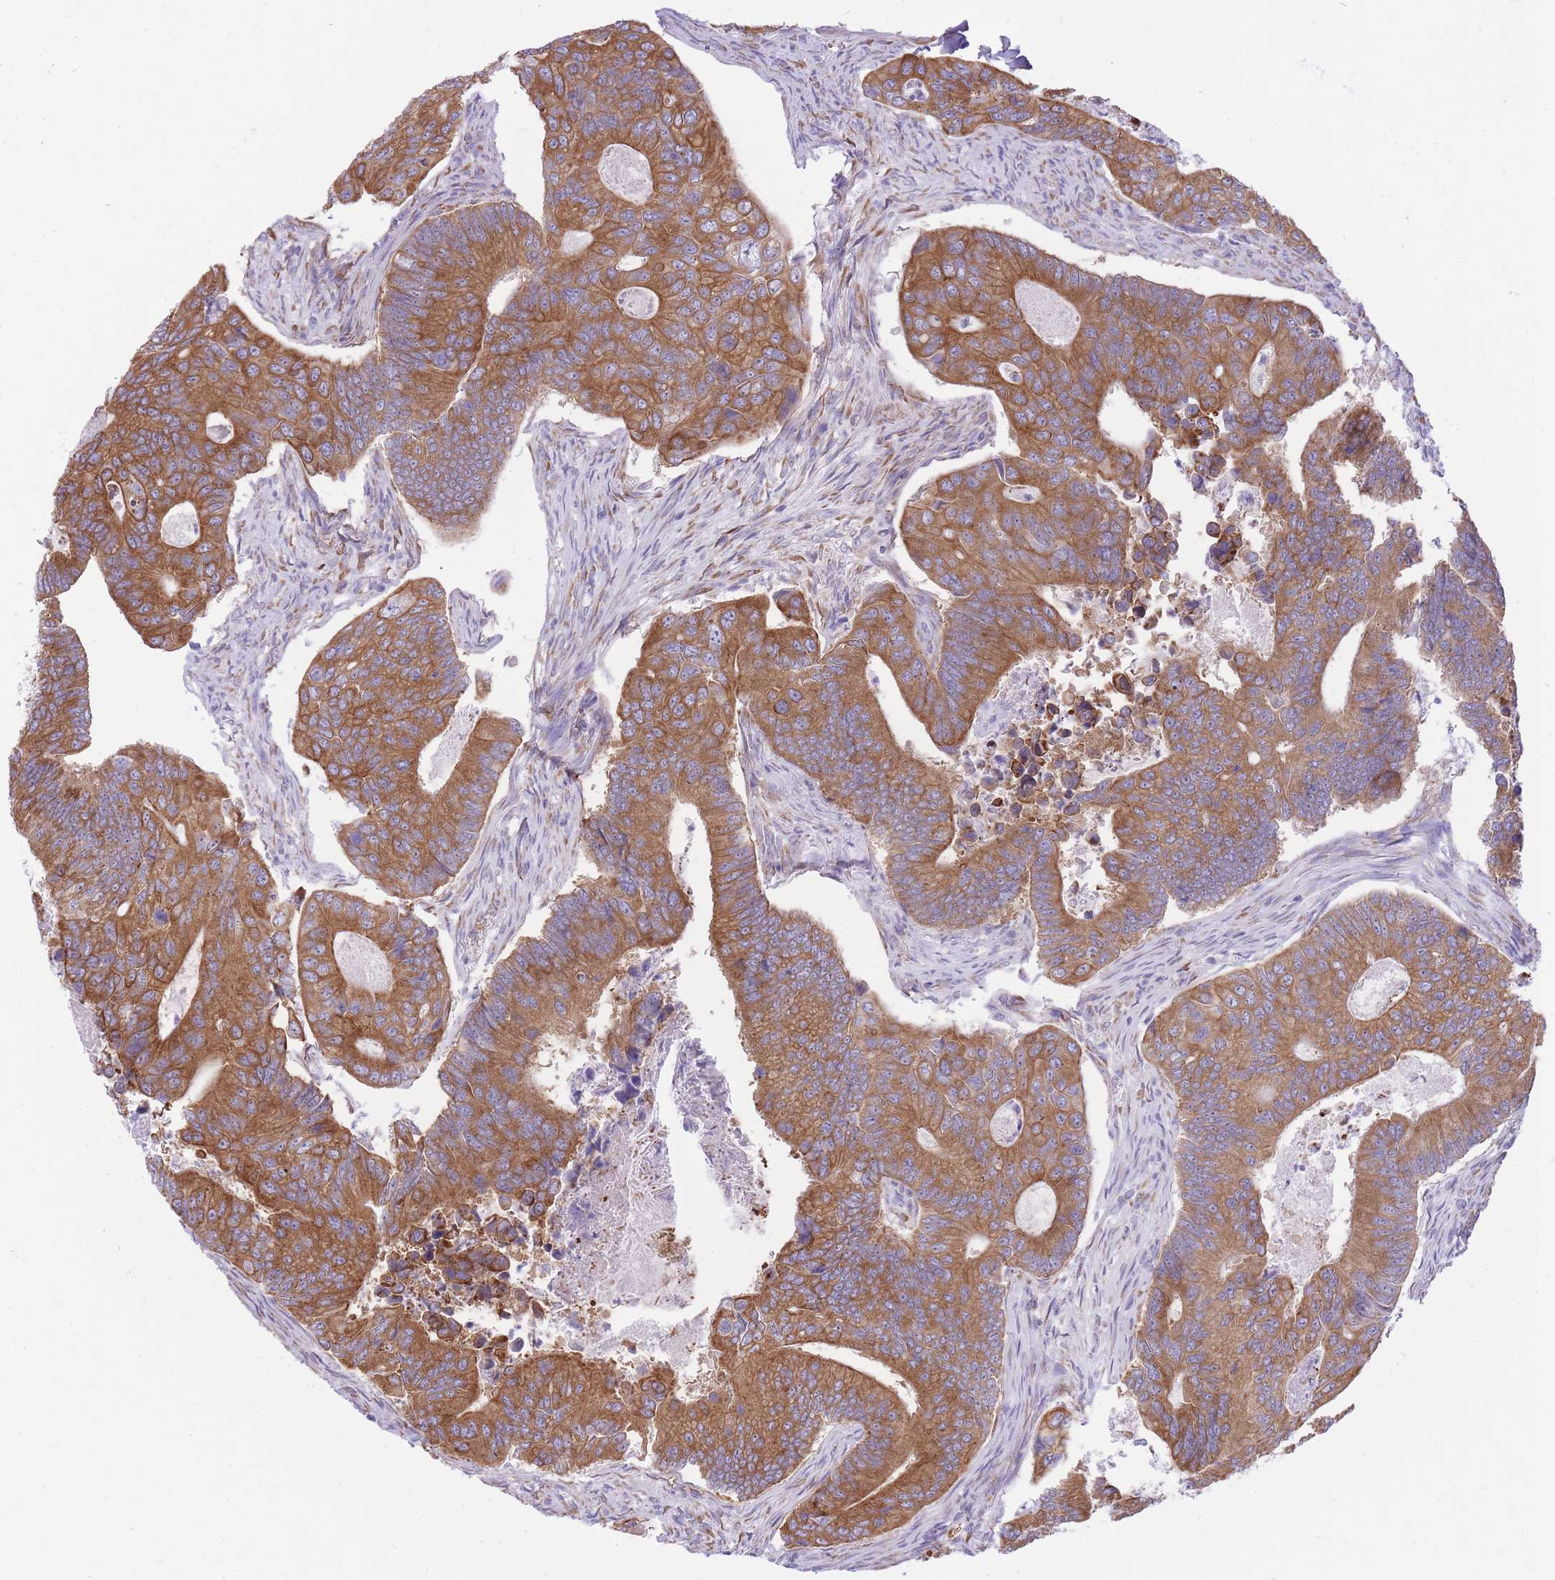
{"staining": {"intensity": "strong", "quantity": ">75%", "location": "cytoplasmic/membranous"}, "tissue": "colorectal cancer", "cell_type": "Tumor cells", "image_type": "cancer", "snomed": [{"axis": "morphology", "description": "Adenocarcinoma, NOS"}, {"axis": "topography", "description": "Colon"}], "caption": "DAB (3,3'-diaminobenzidine) immunohistochemical staining of human colorectal adenocarcinoma exhibits strong cytoplasmic/membranous protein positivity in approximately >75% of tumor cells.", "gene": "ZNF501", "patient": {"sex": "female", "age": 67}}